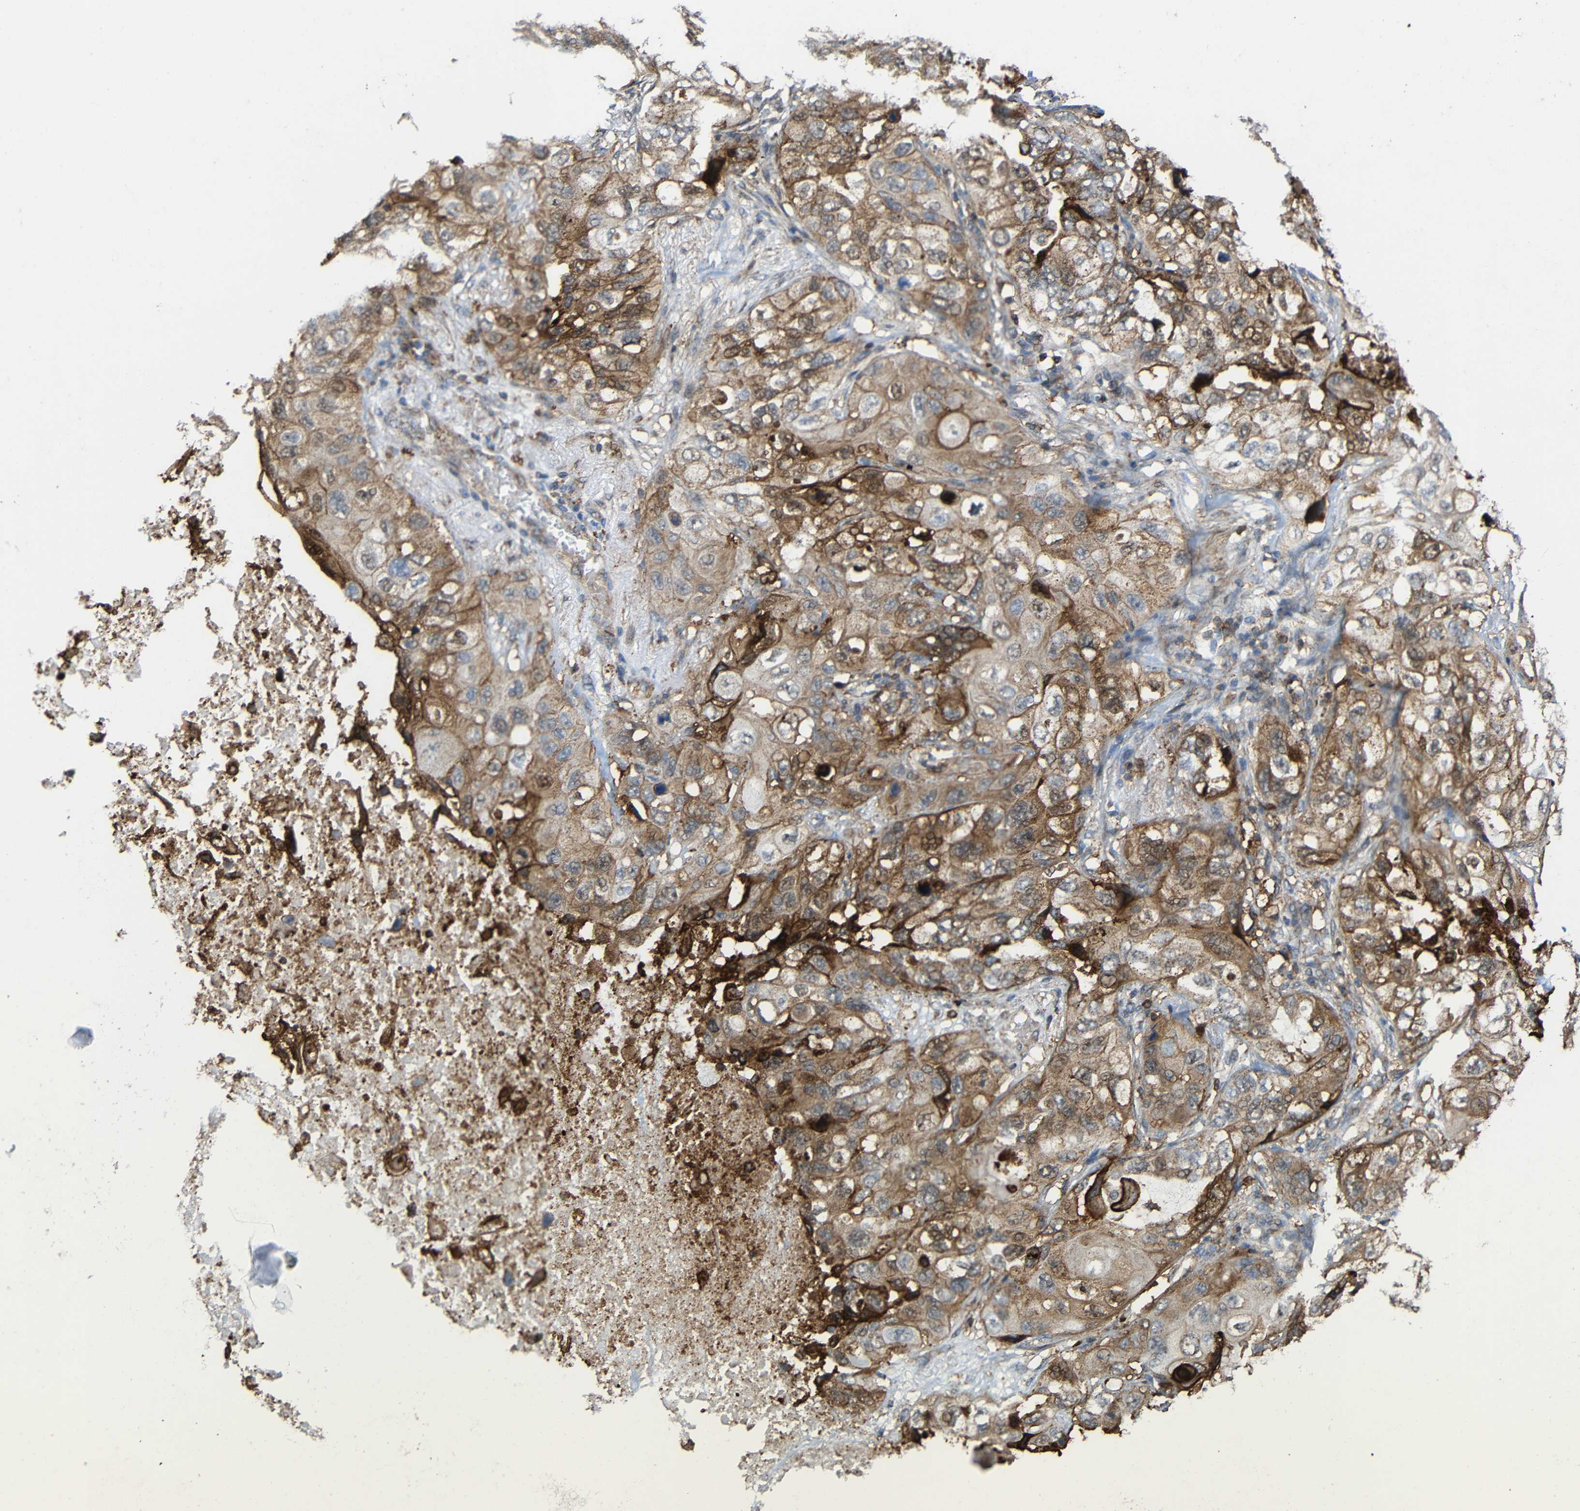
{"staining": {"intensity": "moderate", "quantity": ">75%", "location": "cytoplasmic/membranous"}, "tissue": "lung cancer", "cell_type": "Tumor cells", "image_type": "cancer", "snomed": [{"axis": "morphology", "description": "Squamous cell carcinoma, NOS"}, {"axis": "topography", "description": "Lung"}], "caption": "Protein positivity by immunohistochemistry (IHC) reveals moderate cytoplasmic/membranous positivity in approximately >75% of tumor cells in lung cancer (squamous cell carcinoma).", "gene": "C1GALT1", "patient": {"sex": "female", "age": 73}}